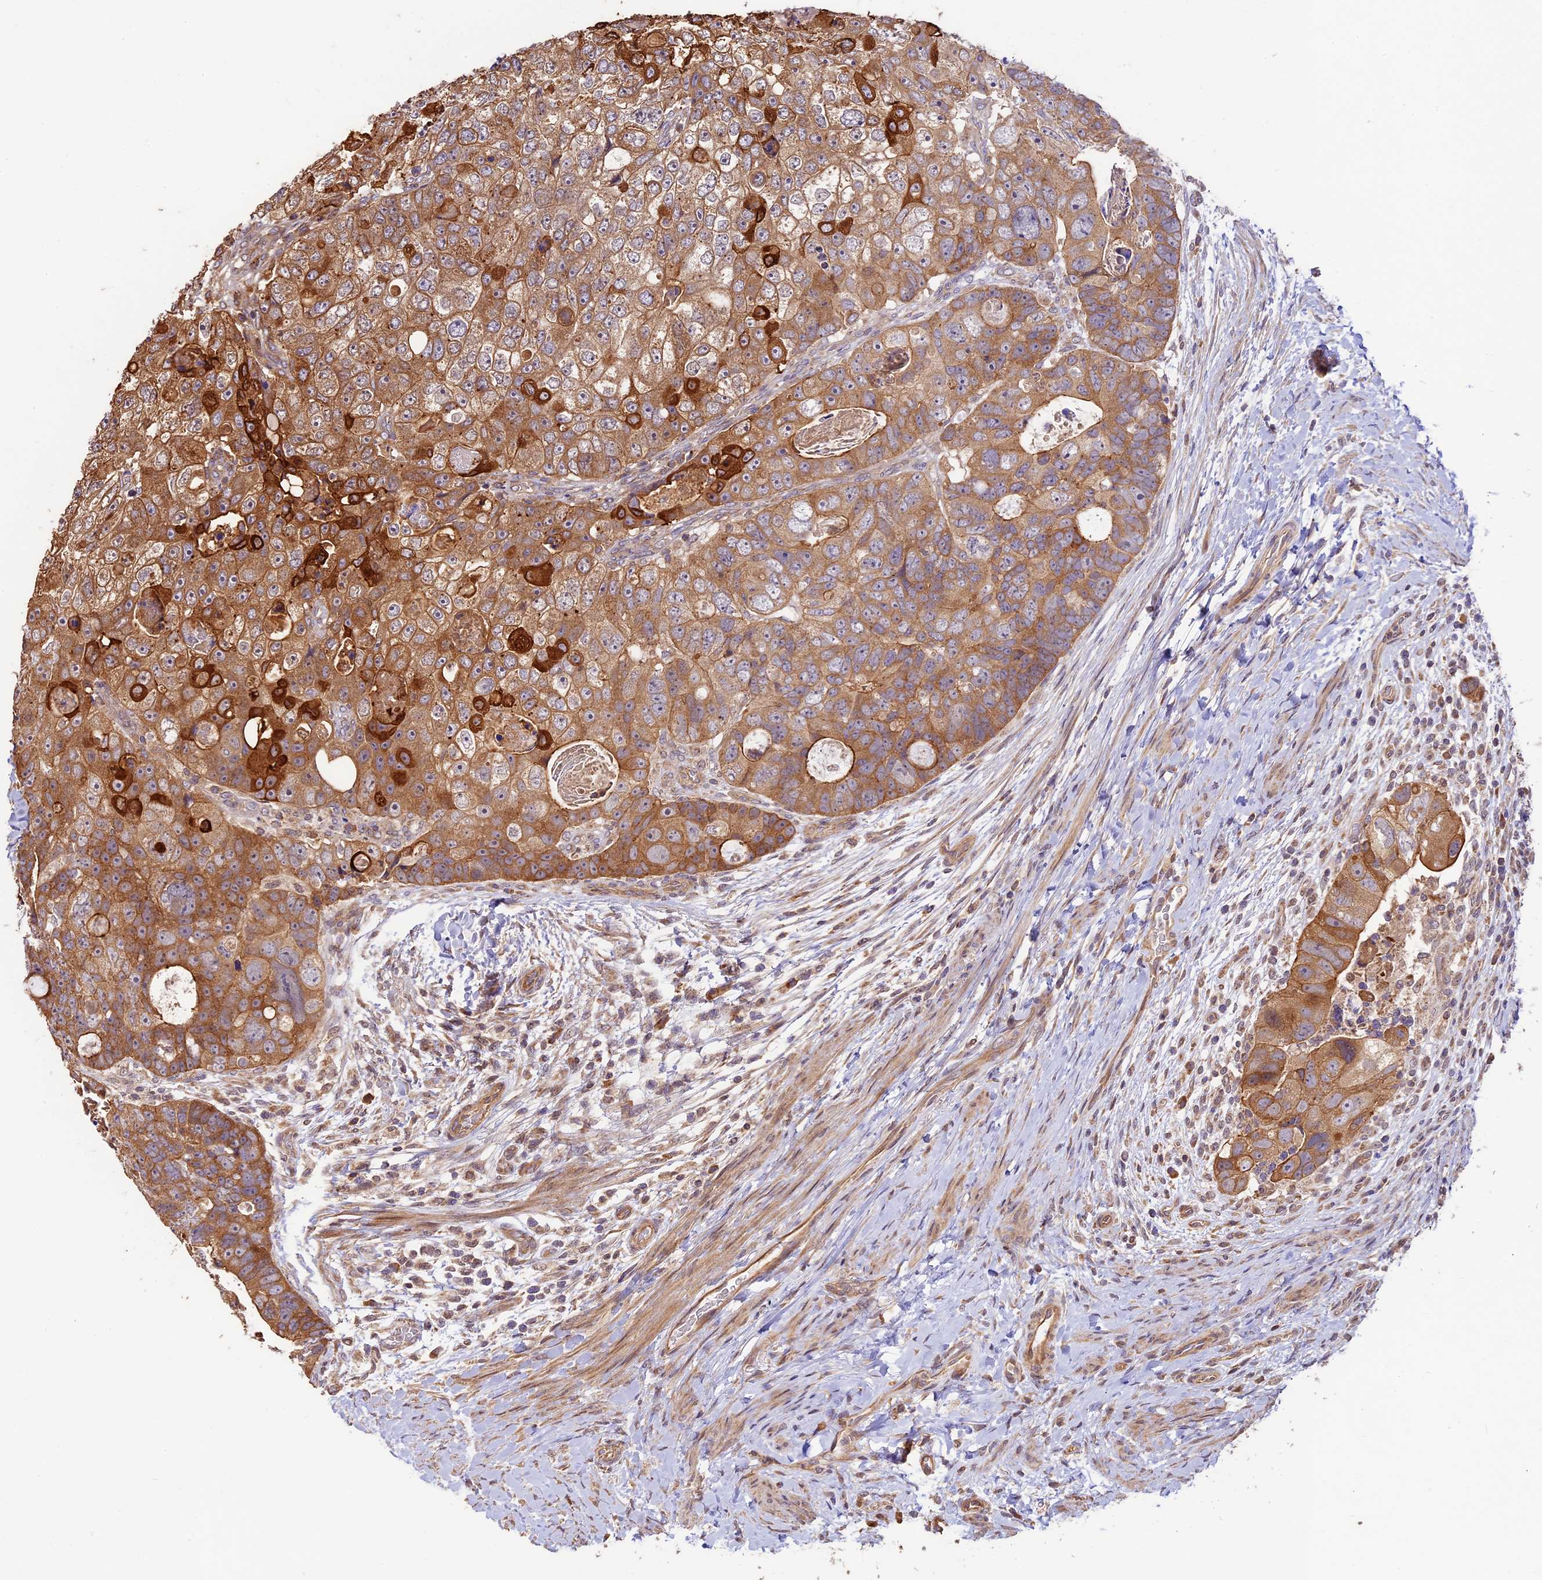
{"staining": {"intensity": "strong", "quantity": "25%-75%", "location": "cytoplasmic/membranous"}, "tissue": "colorectal cancer", "cell_type": "Tumor cells", "image_type": "cancer", "snomed": [{"axis": "morphology", "description": "Adenocarcinoma, NOS"}, {"axis": "topography", "description": "Rectum"}], "caption": "An immunohistochemistry photomicrograph of tumor tissue is shown. Protein staining in brown labels strong cytoplasmic/membranous positivity in colorectal cancer within tumor cells. The protein is stained brown, and the nuclei are stained in blue (DAB (3,3'-diaminobenzidine) IHC with brightfield microscopy, high magnification).", "gene": "BCAS4", "patient": {"sex": "male", "age": 59}}